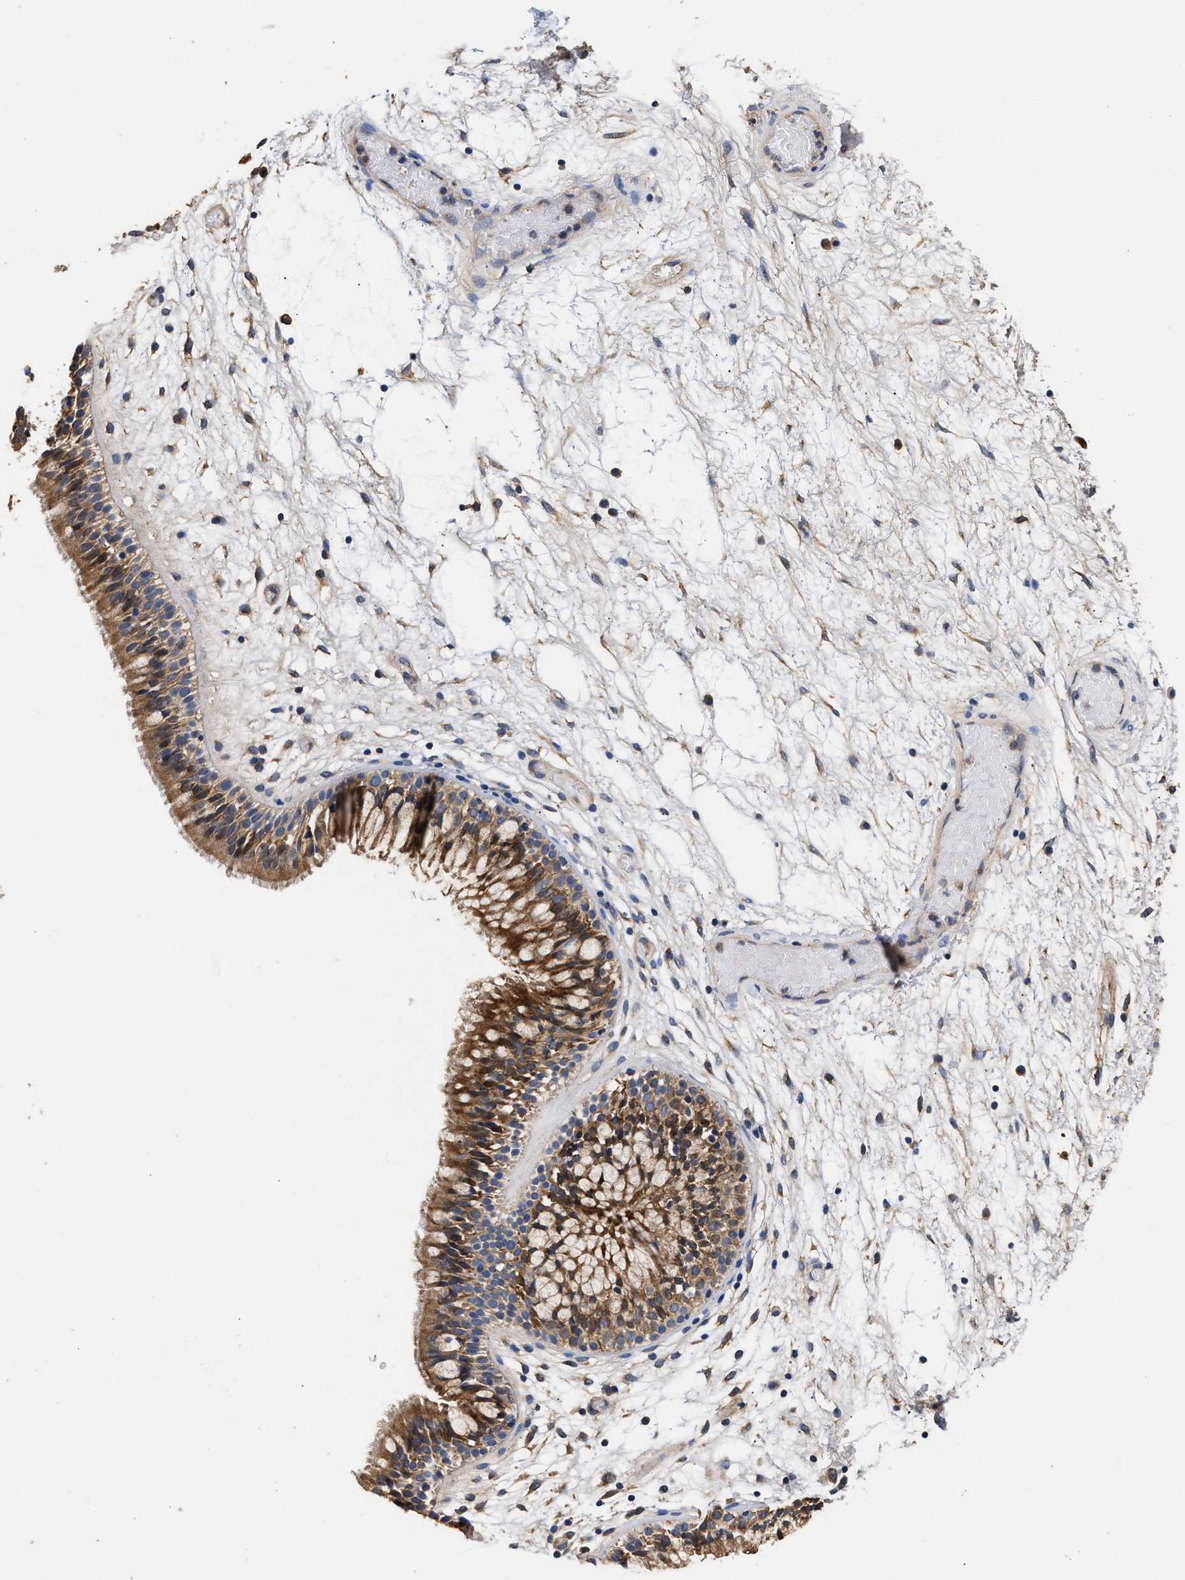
{"staining": {"intensity": "strong", "quantity": ">75%", "location": "cytoplasmic/membranous"}, "tissue": "nasopharynx", "cell_type": "Respiratory epithelial cells", "image_type": "normal", "snomed": [{"axis": "morphology", "description": "Normal tissue, NOS"}, {"axis": "morphology", "description": "Inflammation, NOS"}, {"axis": "topography", "description": "Nasopharynx"}], "caption": "DAB immunohistochemical staining of unremarkable human nasopharynx shows strong cytoplasmic/membranous protein expression in about >75% of respiratory epithelial cells.", "gene": "KLB", "patient": {"sex": "male", "age": 48}}